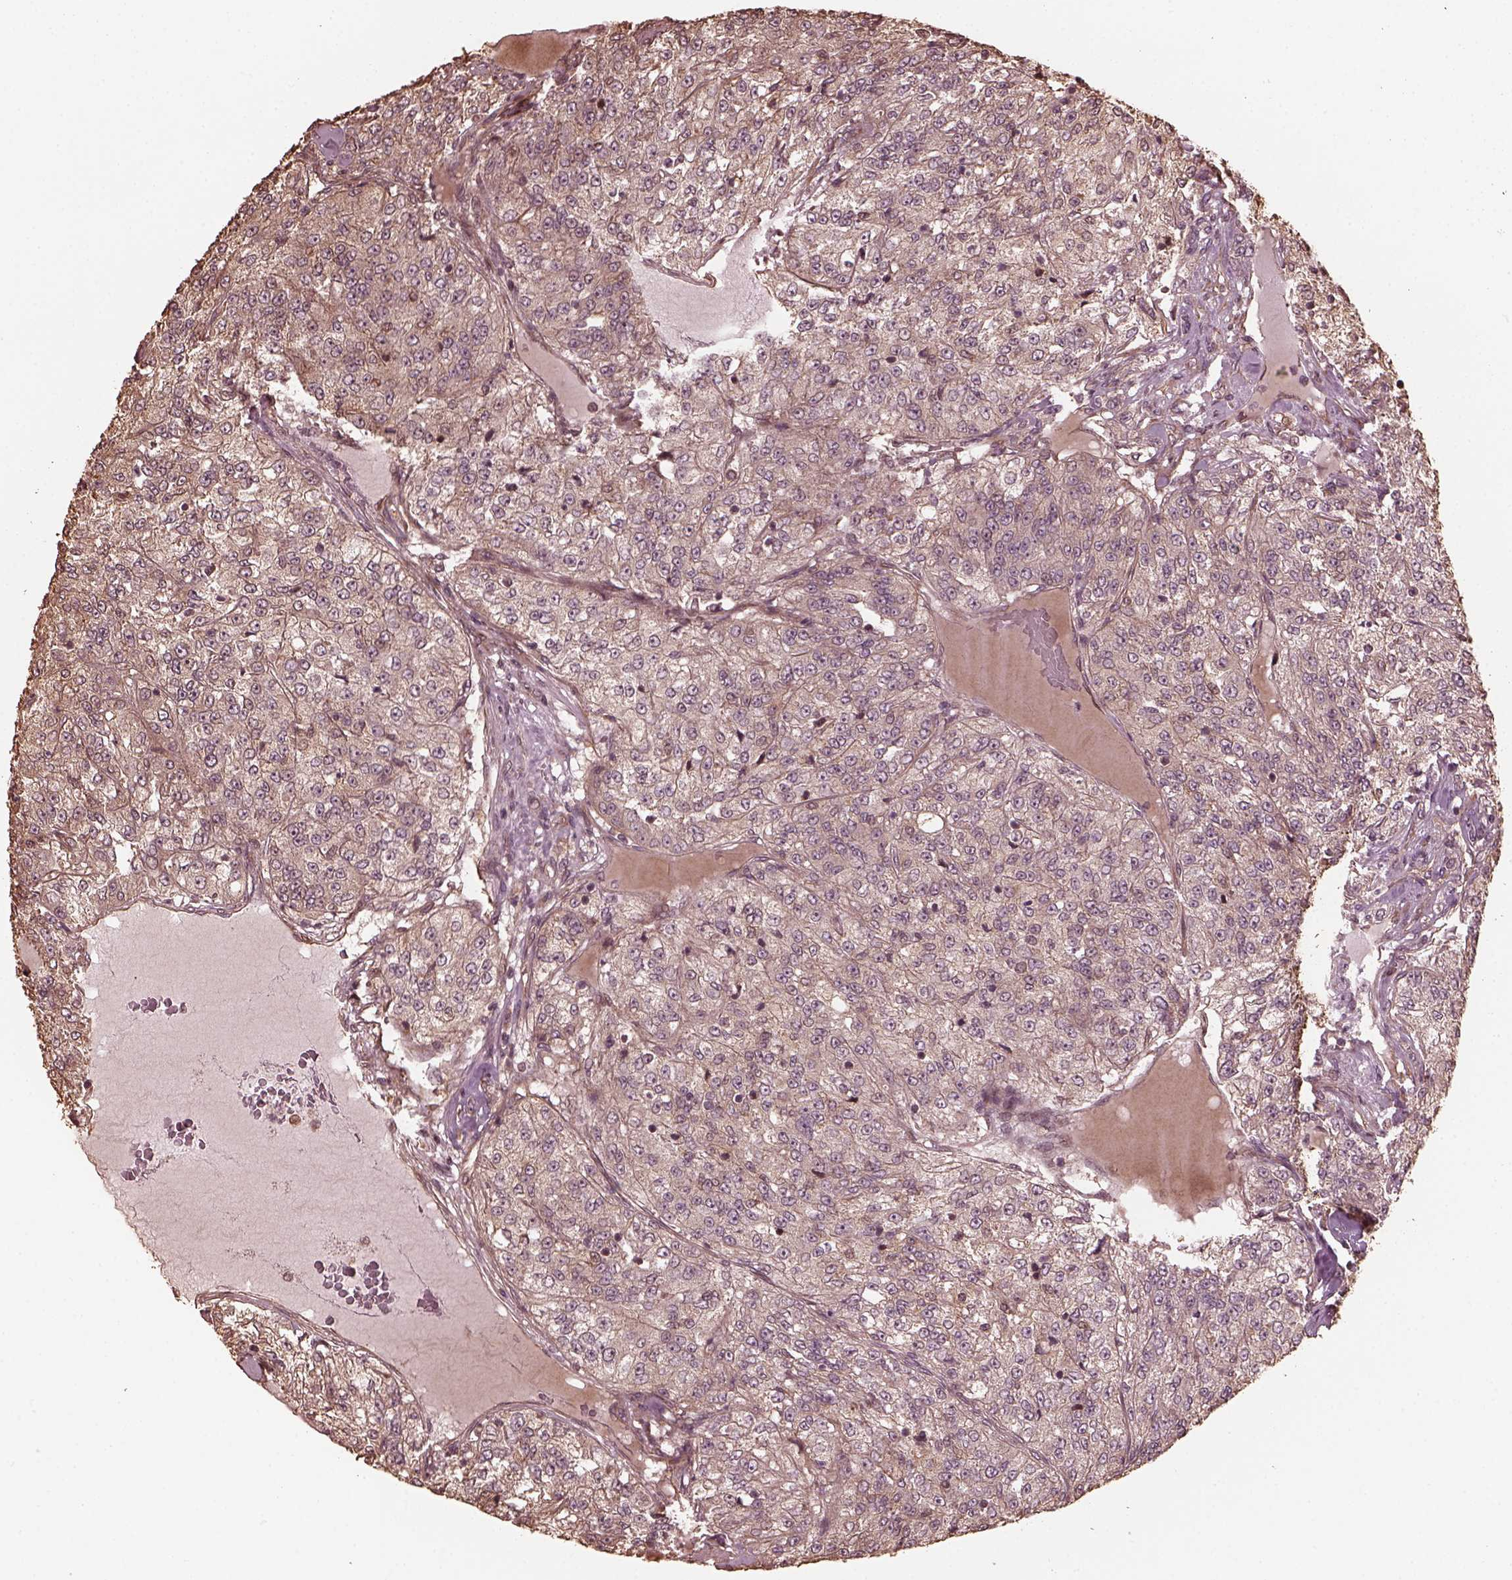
{"staining": {"intensity": "weak", "quantity": "25%-75%", "location": "cytoplasmic/membranous"}, "tissue": "renal cancer", "cell_type": "Tumor cells", "image_type": "cancer", "snomed": [{"axis": "morphology", "description": "Adenocarcinoma, NOS"}, {"axis": "topography", "description": "Kidney"}], "caption": "Immunohistochemistry micrograph of neoplastic tissue: human renal cancer stained using immunohistochemistry (IHC) reveals low levels of weak protein expression localized specifically in the cytoplasmic/membranous of tumor cells, appearing as a cytoplasmic/membranous brown color.", "gene": "GTPBP1", "patient": {"sex": "female", "age": 63}}